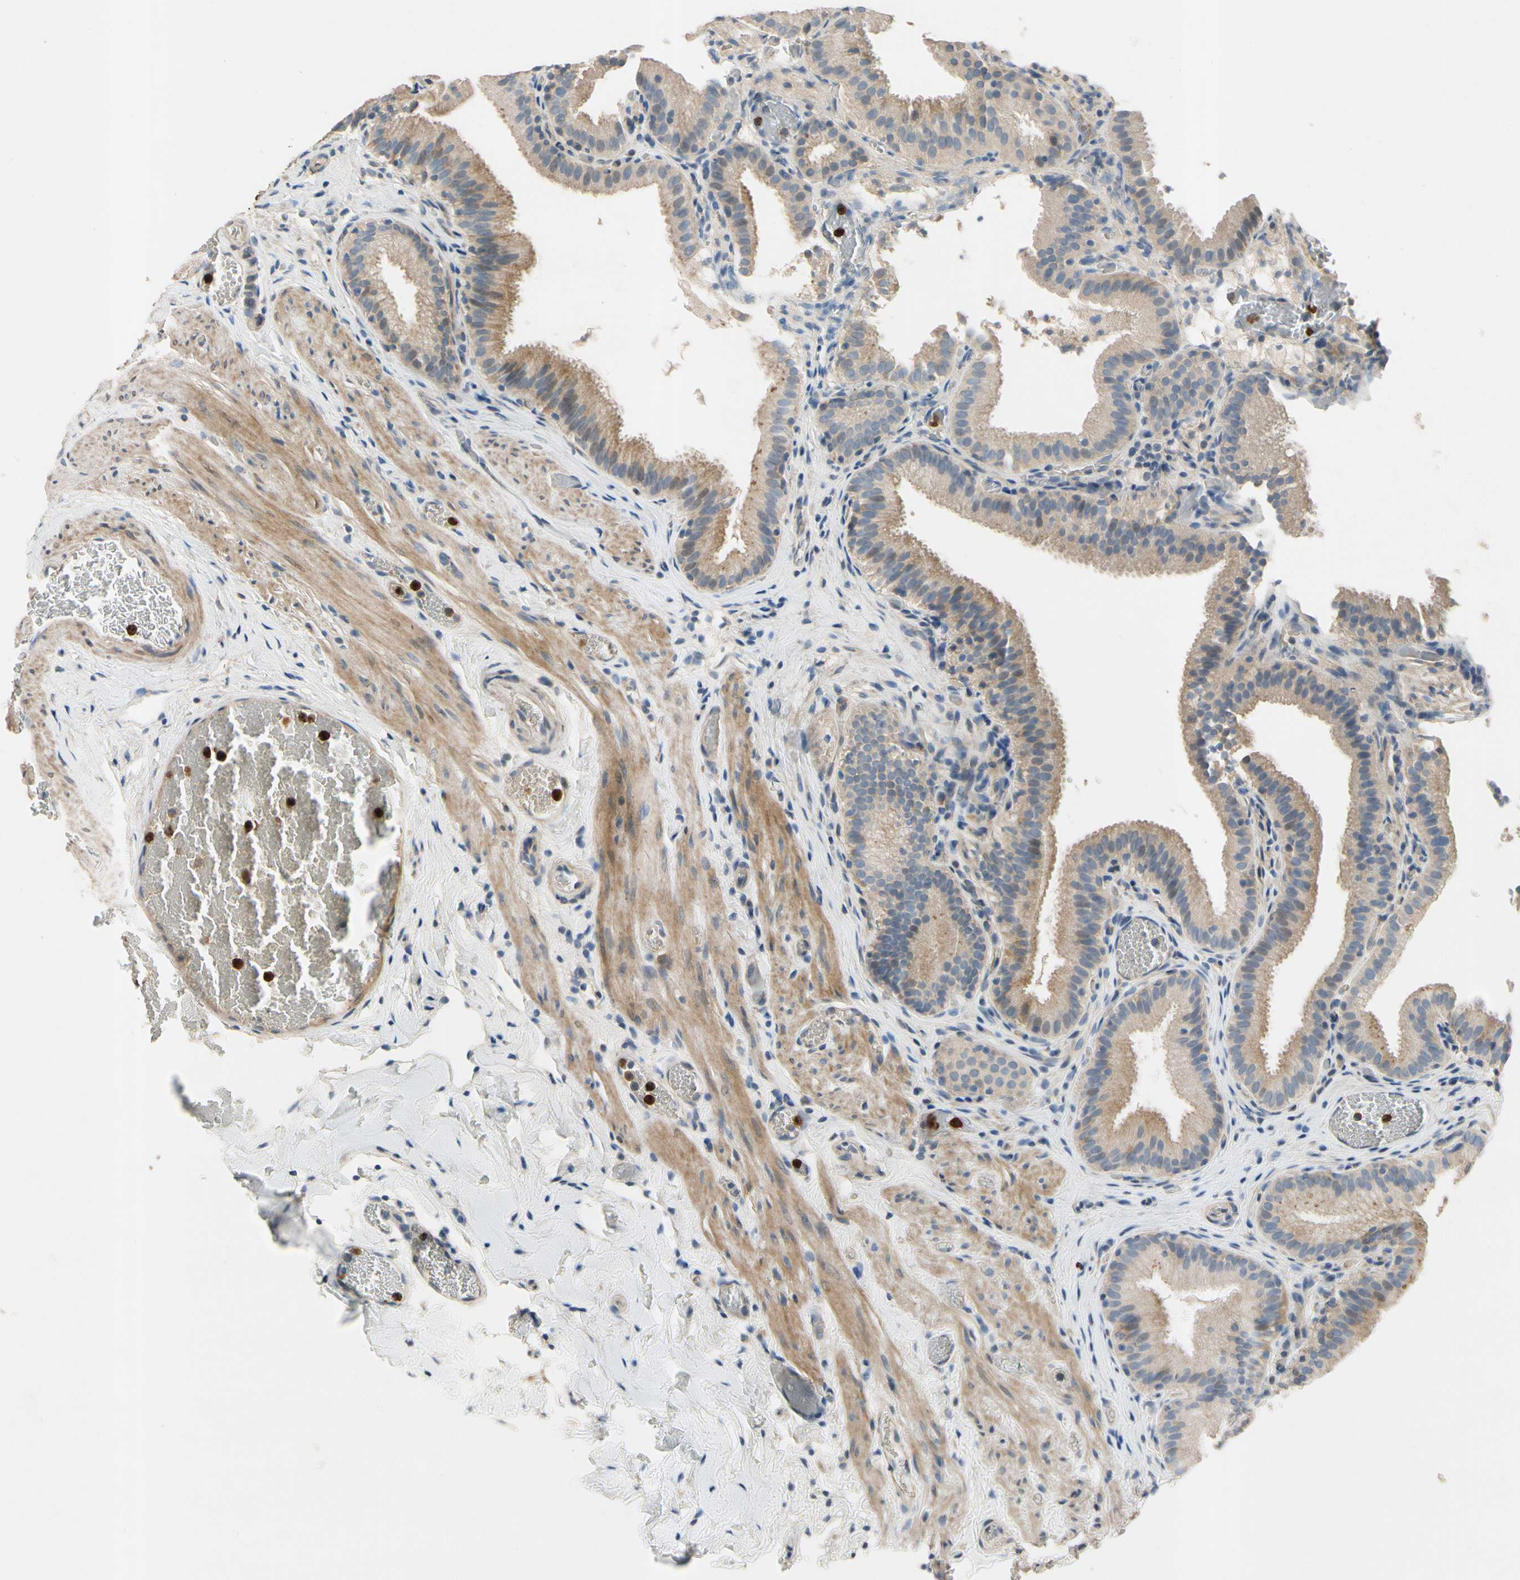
{"staining": {"intensity": "moderate", "quantity": "25%-75%", "location": "cytoplasmic/membranous"}, "tissue": "gallbladder", "cell_type": "Glandular cells", "image_type": "normal", "snomed": [{"axis": "morphology", "description": "Normal tissue, NOS"}, {"axis": "topography", "description": "Gallbladder"}], "caption": "Protein staining displays moderate cytoplasmic/membranous staining in approximately 25%-75% of glandular cells in benign gallbladder.", "gene": "SIGLEC5", "patient": {"sex": "male", "age": 54}}